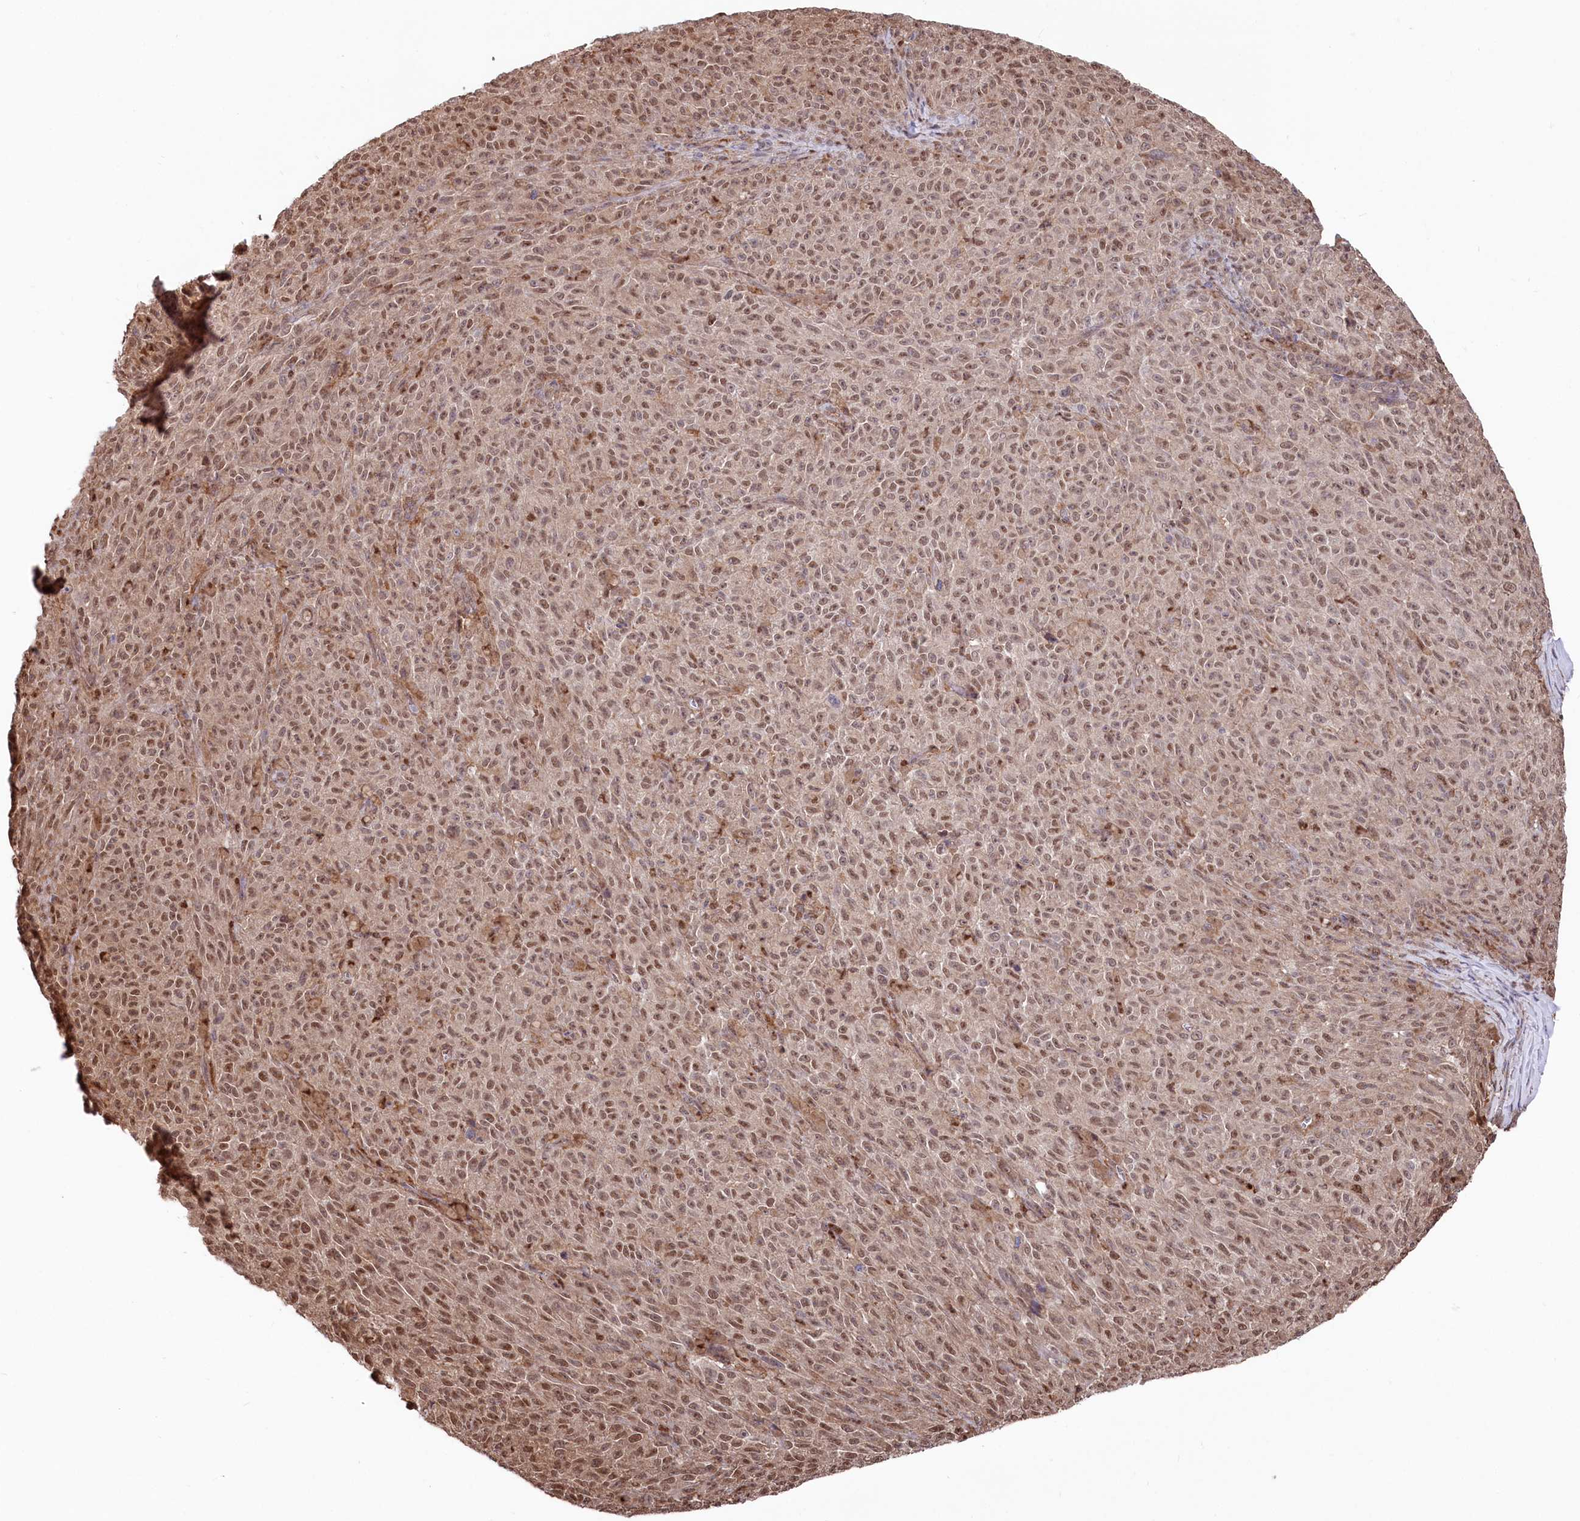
{"staining": {"intensity": "moderate", "quantity": ">75%", "location": "nuclear"}, "tissue": "melanoma", "cell_type": "Tumor cells", "image_type": "cancer", "snomed": [{"axis": "morphology", "description": "Malignant melanoma, NOS"}, {"axis": "topography", "description": "Skin"}], "caption": "Human malignant melanoma stained with a brown dye reveals moderate nuclear positive positivity in approximately >75% of tumor cells.", "gene": "PSMA1", "patient": {"sex": "female", "age": 82}}